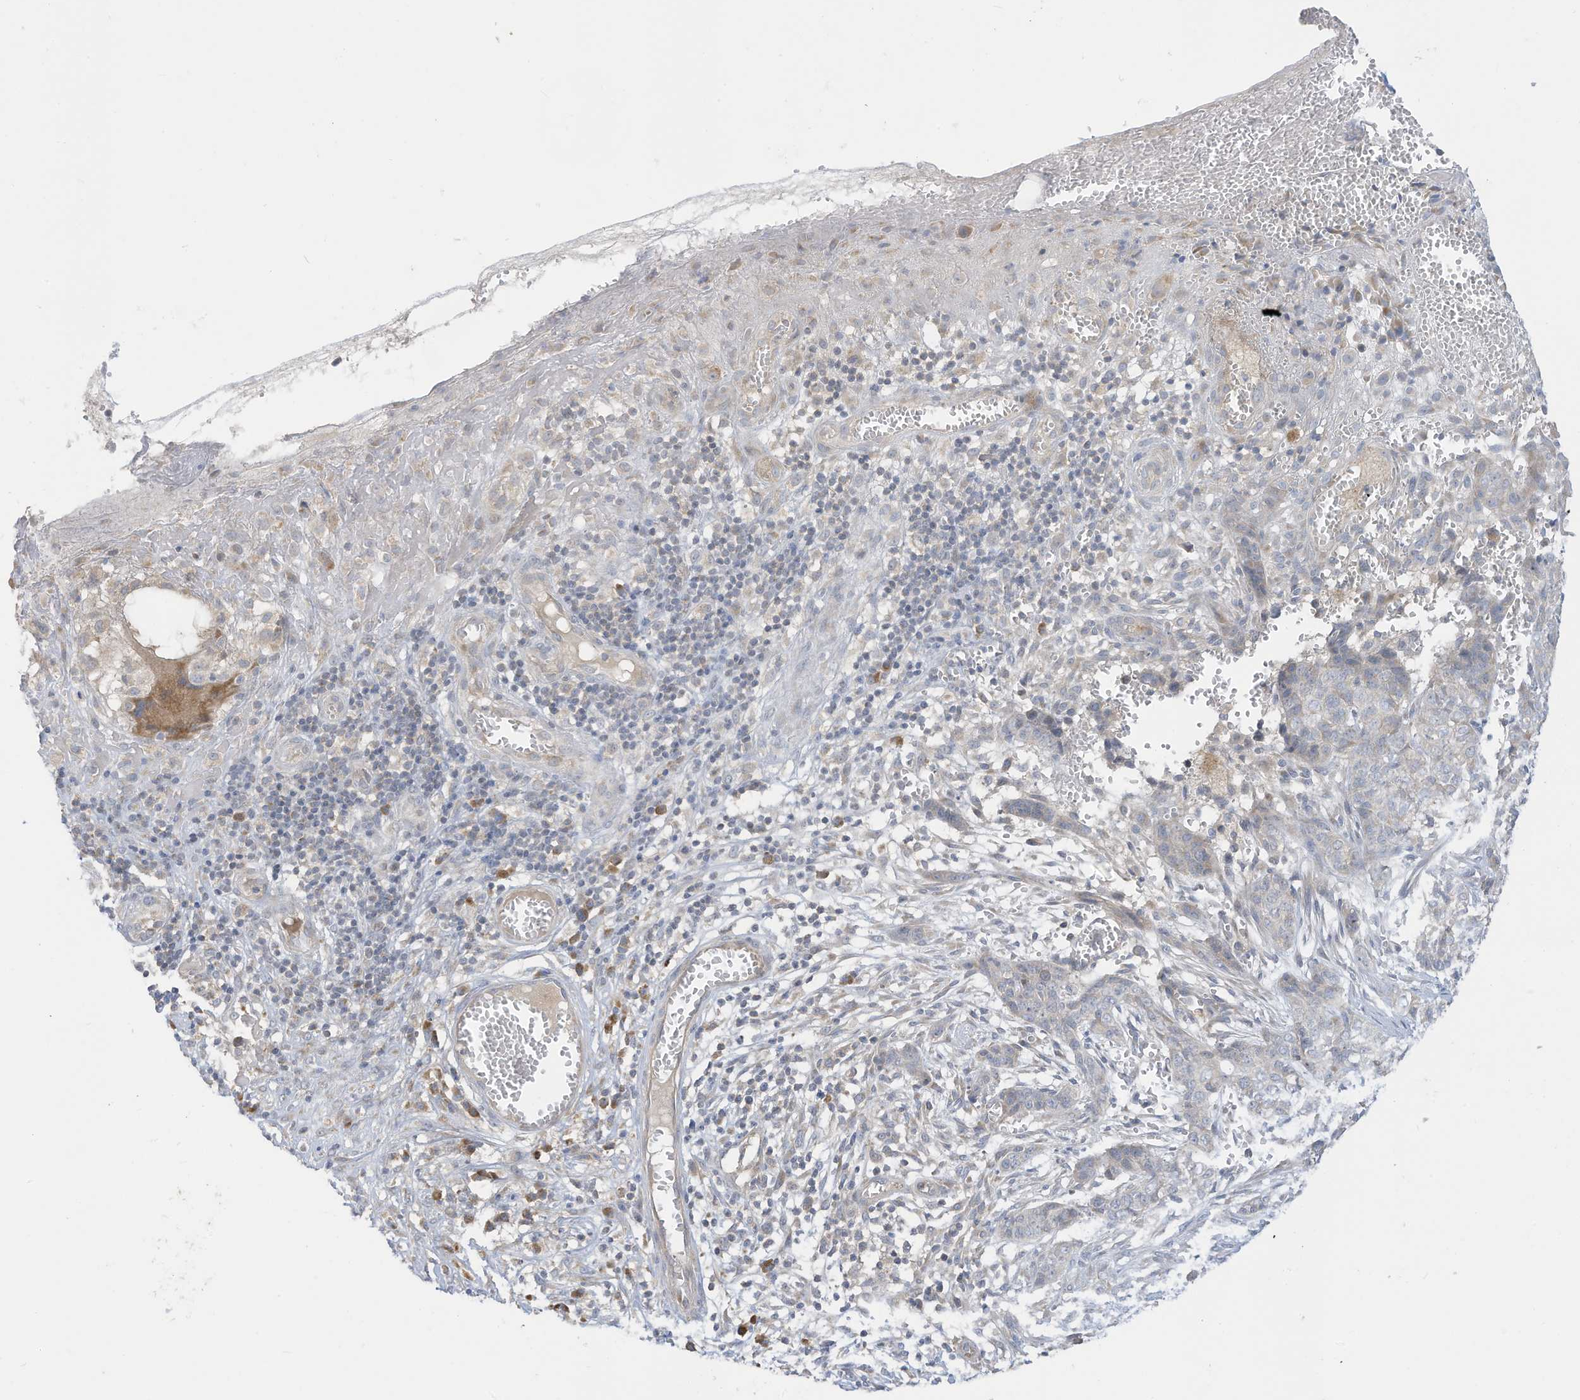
{"staining": {"intensity": "negative", "quantity": "none", "location": "none"}, "tissue": "skin cancer", "cell_type": "Tumor cells", "image_type": "cancer", "snomed": [{"axis": "morphology", "description": "Basal cell carcinoma"}, {"axis": "topography", "description": "Skin"}], "caption": "The image demonstrates no staining of tumor cells in basal cell carcinoma (skin).", "gene": "LRRN2", "patient": {"sex": "female", "age": 64}}